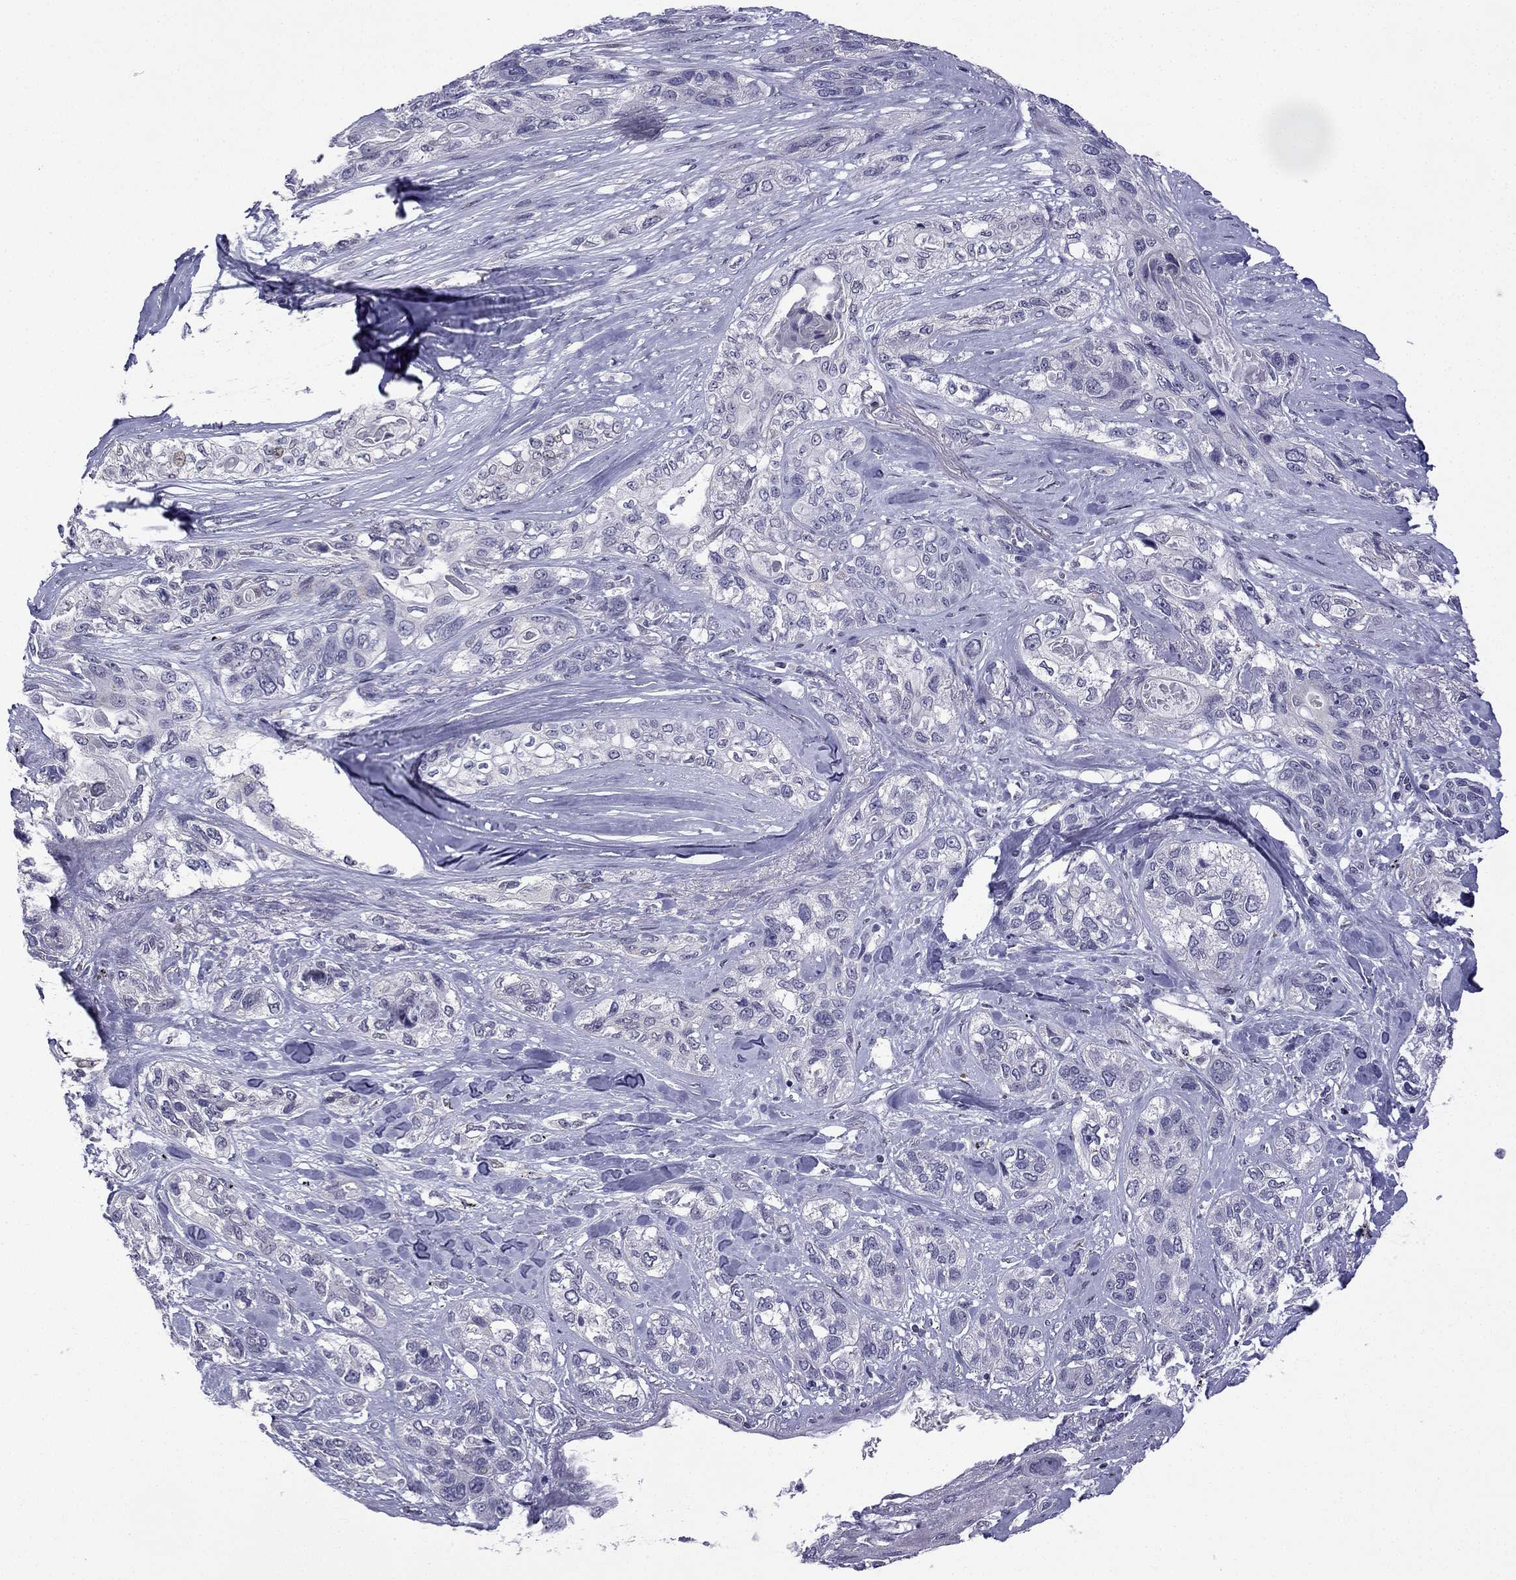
{"staining": {"intensity": "negative", "quantity": "none", "location": "none"}, "tissue": "lung cancer", "cell_type": "Tumor cells", "image_type": "cancer", "snomed": [{"axis": "morphology", "description": "Squamous cell carcinoma, NOS"}, {"axis": "topography", "description": "Lung"}], "caption": "A high-resolution image shows immunohistochemistry (IHC) staining of lung cancer, which reveals no significant expression in tumor cells.", "gene": "CFAP70", "patient": {"sex": "female", "age": 70}}